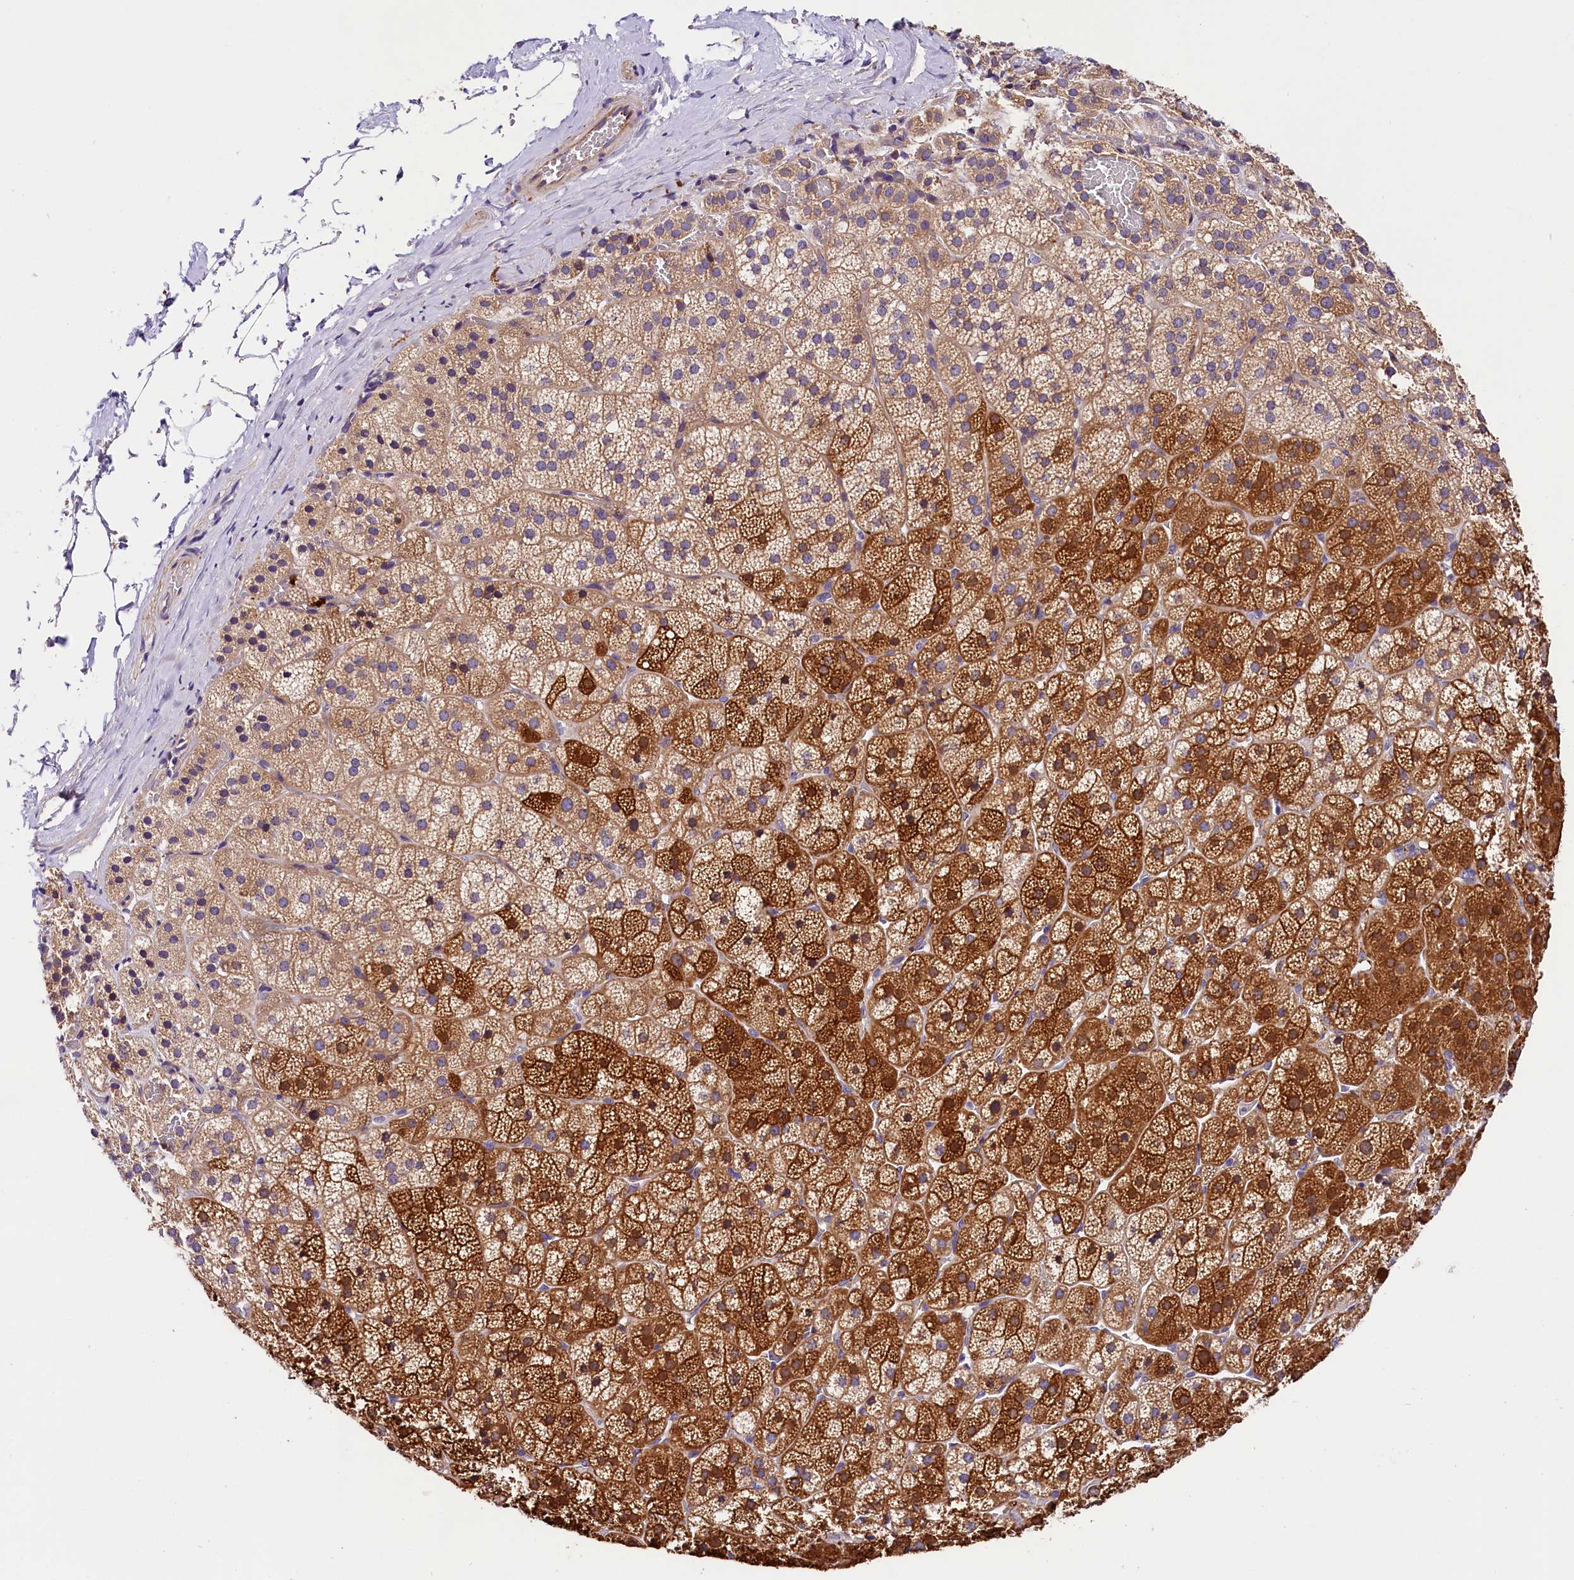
{"staining": {"intensity": "strong", "quantity": "25%-75%", "location": "cytoplasmic/membranous"}, "tissue": "adrenal gland", "cell_type": "Glandular cells", "image_type": "normal", "snomed": [{"axis": "morphology", "description": "Normal tissue, NOS"}, {"axis": "topography", "description": "Adrenal gland"}], "caption": "An image of human adrenal gland stained for a protein exhibits strong cytoplasmic/membranous brown staining in glandular cells.", "gene": "SPG11", "patient": {"sex": "female", "age": 44}}